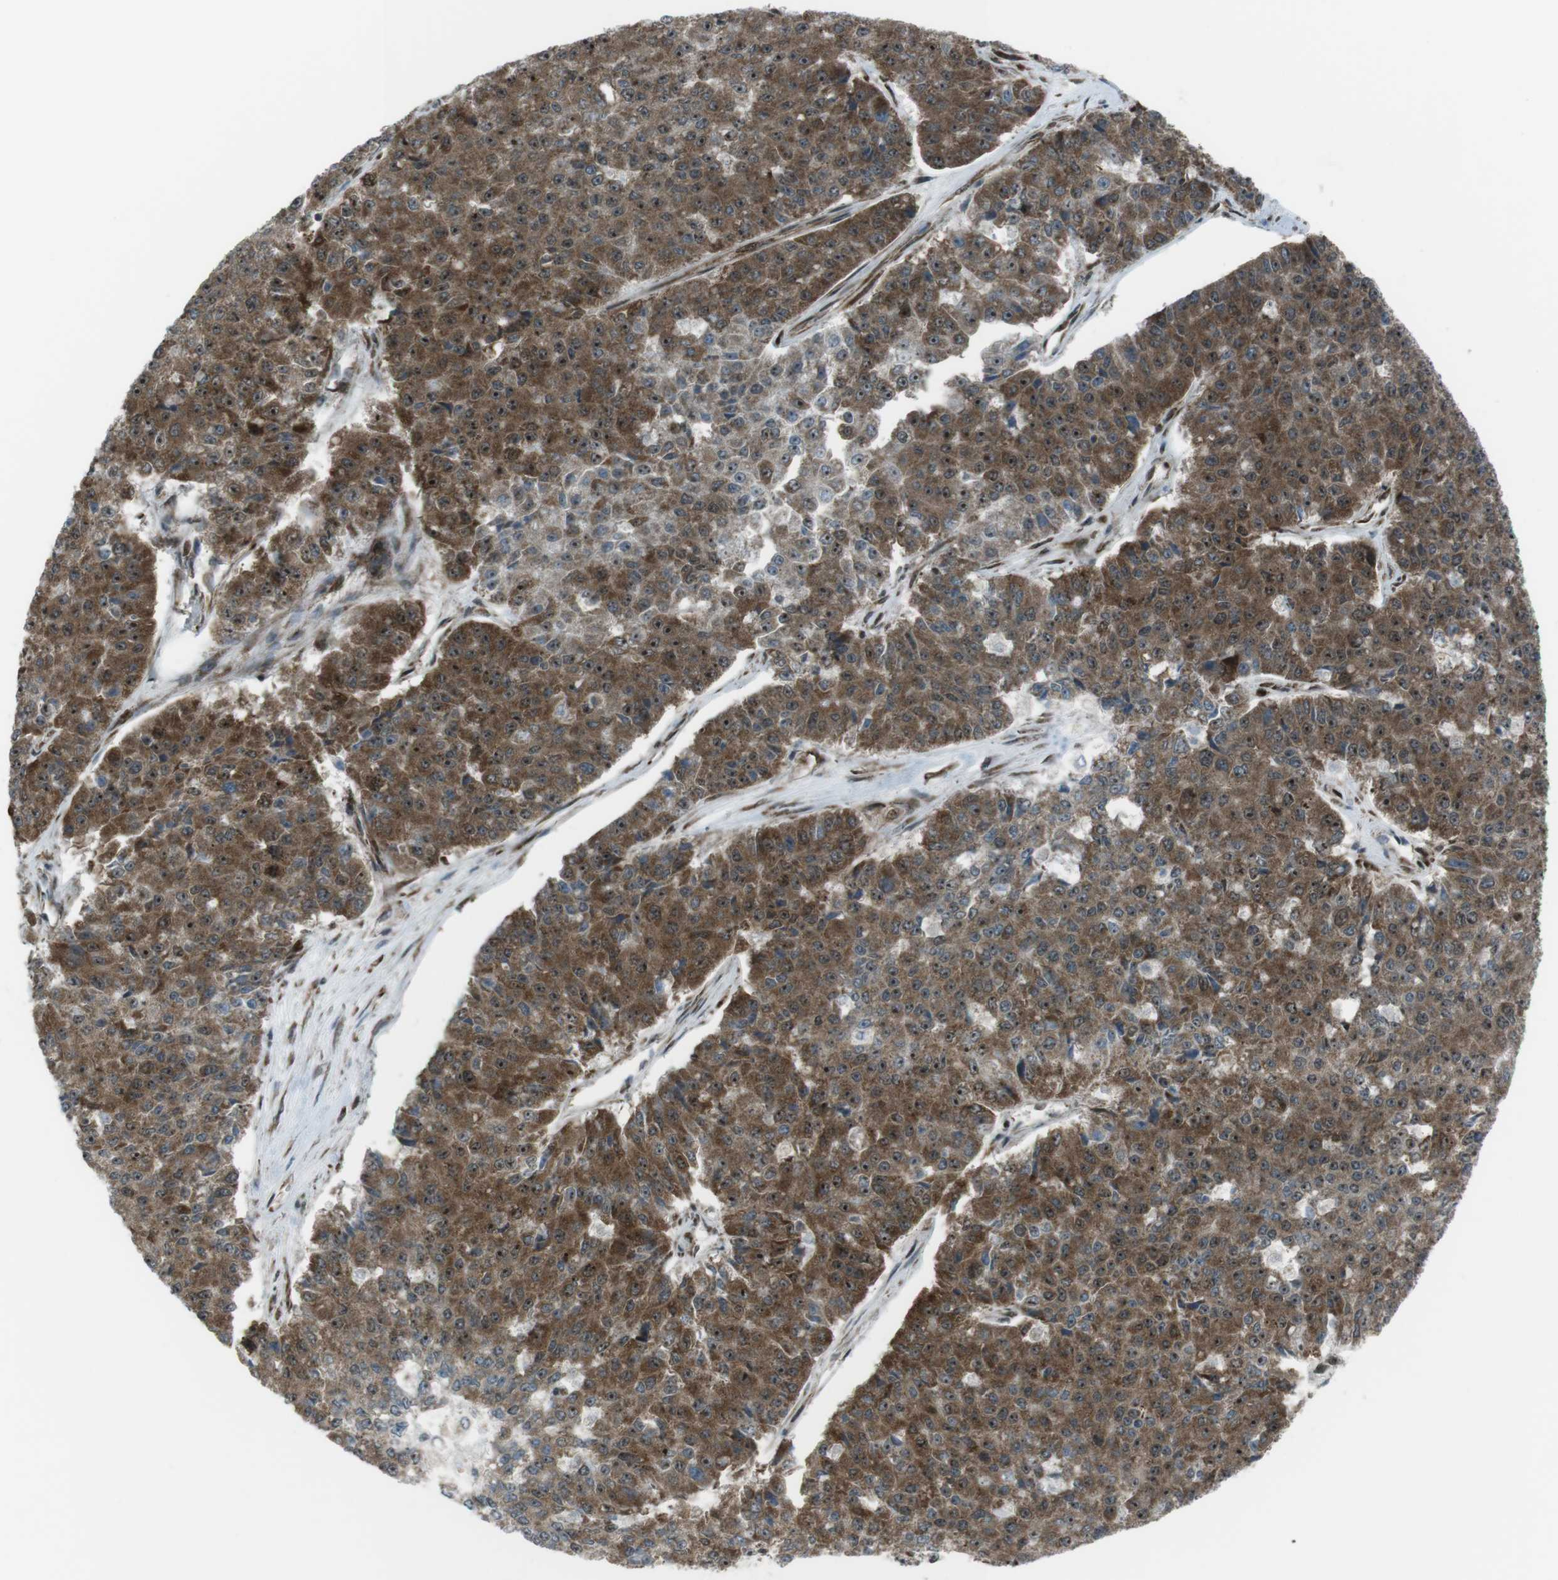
{"staining": {"intensity": "moderate", "quantity": ">75%", "location": "cytoplasmic/membranous,nuclear"}, "tissue": "pancreatic cancer", "cell_type": "Tumor cells", "image_type": "cancer", "snomed": [{"axis": "morphology", "description": "Adenocarcinoma, NOS"}, {"axis": "topography", "description": "Pancreas"}], "caption": "A histopathology image of human pancreatic cancer stained for a protein displays moderate cytoplasmic/membranous and nuclear brown staining in tumor cells.", "gene": "CSNK1D", "patient": {"sex": "male", "age": 50}}